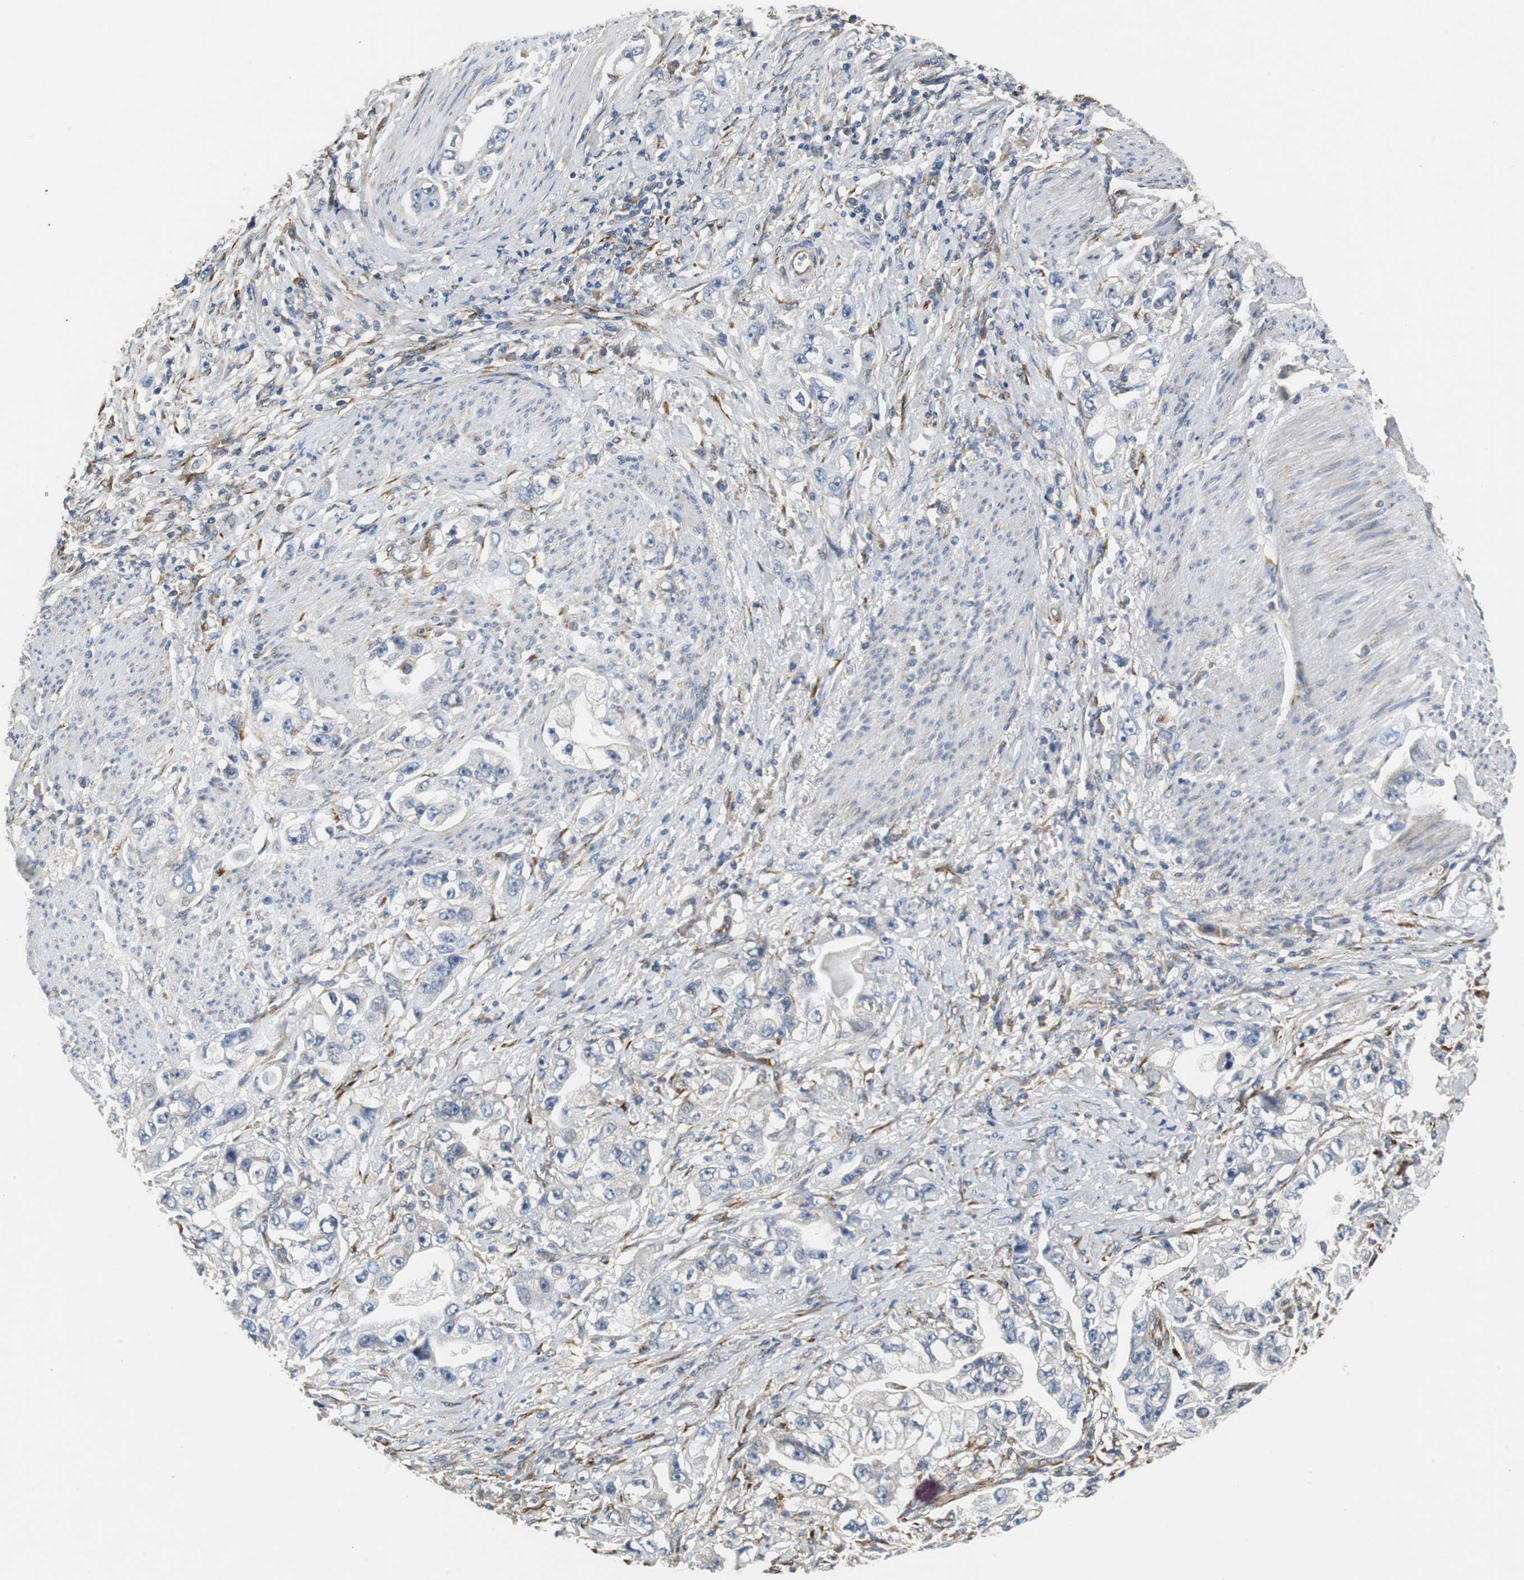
{"staining": {"intensity": "weak", "quantity": "25%-75%", "location": "cytoplasmic/membranous"}, "tissue": "stomach cancer", "cell_type": "Tumor cells", "image_type": "cancer", "snomed": [{"axis": "morphology", "description": "Adenocarcinoma, NOS"}, {"axis": "topography", "description": "Stomach, lower"}], "caption": "DAB (3,3'-diaminobenzidine) immunohistochemical staining of human adenocarcinoma (stomach) reveals weak cytoplasmic/membranous protein expression in approximately 25%-75% of tumor cells. The staining is performed using DAB brown chromogen to label protein expression. The nuclei are counter-stained blue using hematoxylin.", "gene": "ISCU", "patient": {"sex": "female", "age": 93}}